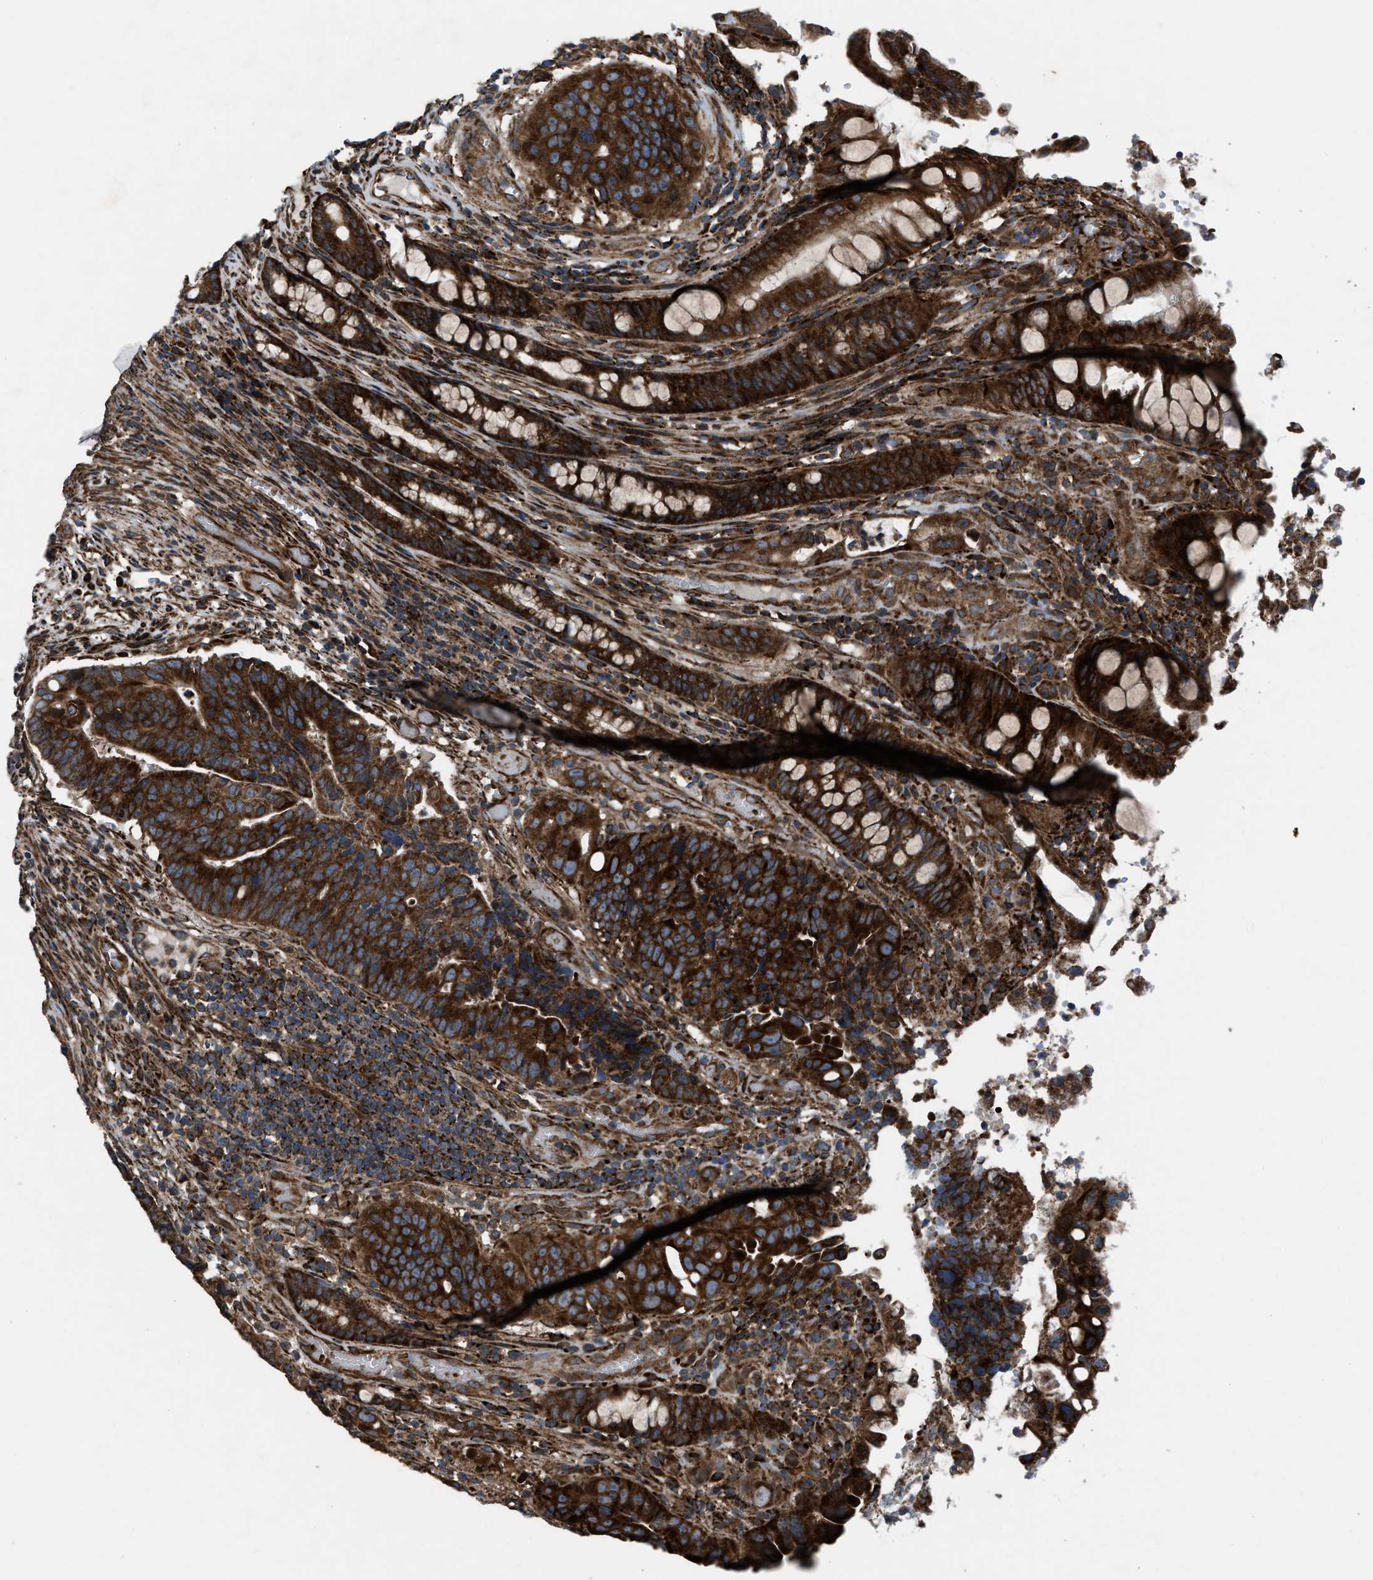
{"staining": {"intensity": "strong", "quantity": ">75%", "location": "cytoplasmic/membranous"}, "tissue": "colorectal cancer", "cell_type": "Tumor cells", "image_type": "cancer", "snomed": [{"axis": "morphology", "description": "Adenocarcinoma, NOS"}, {"axis": "topography", "description": "Colon"}], "caption": "Approximately >75% of tumor cells in colorectal cancer reveal strong cytoplasmic/membranous protein expression as visualized by brown immunohistochemical staining.", "gene": "PER3", "patient": {"sex": "female", "age": 57}}